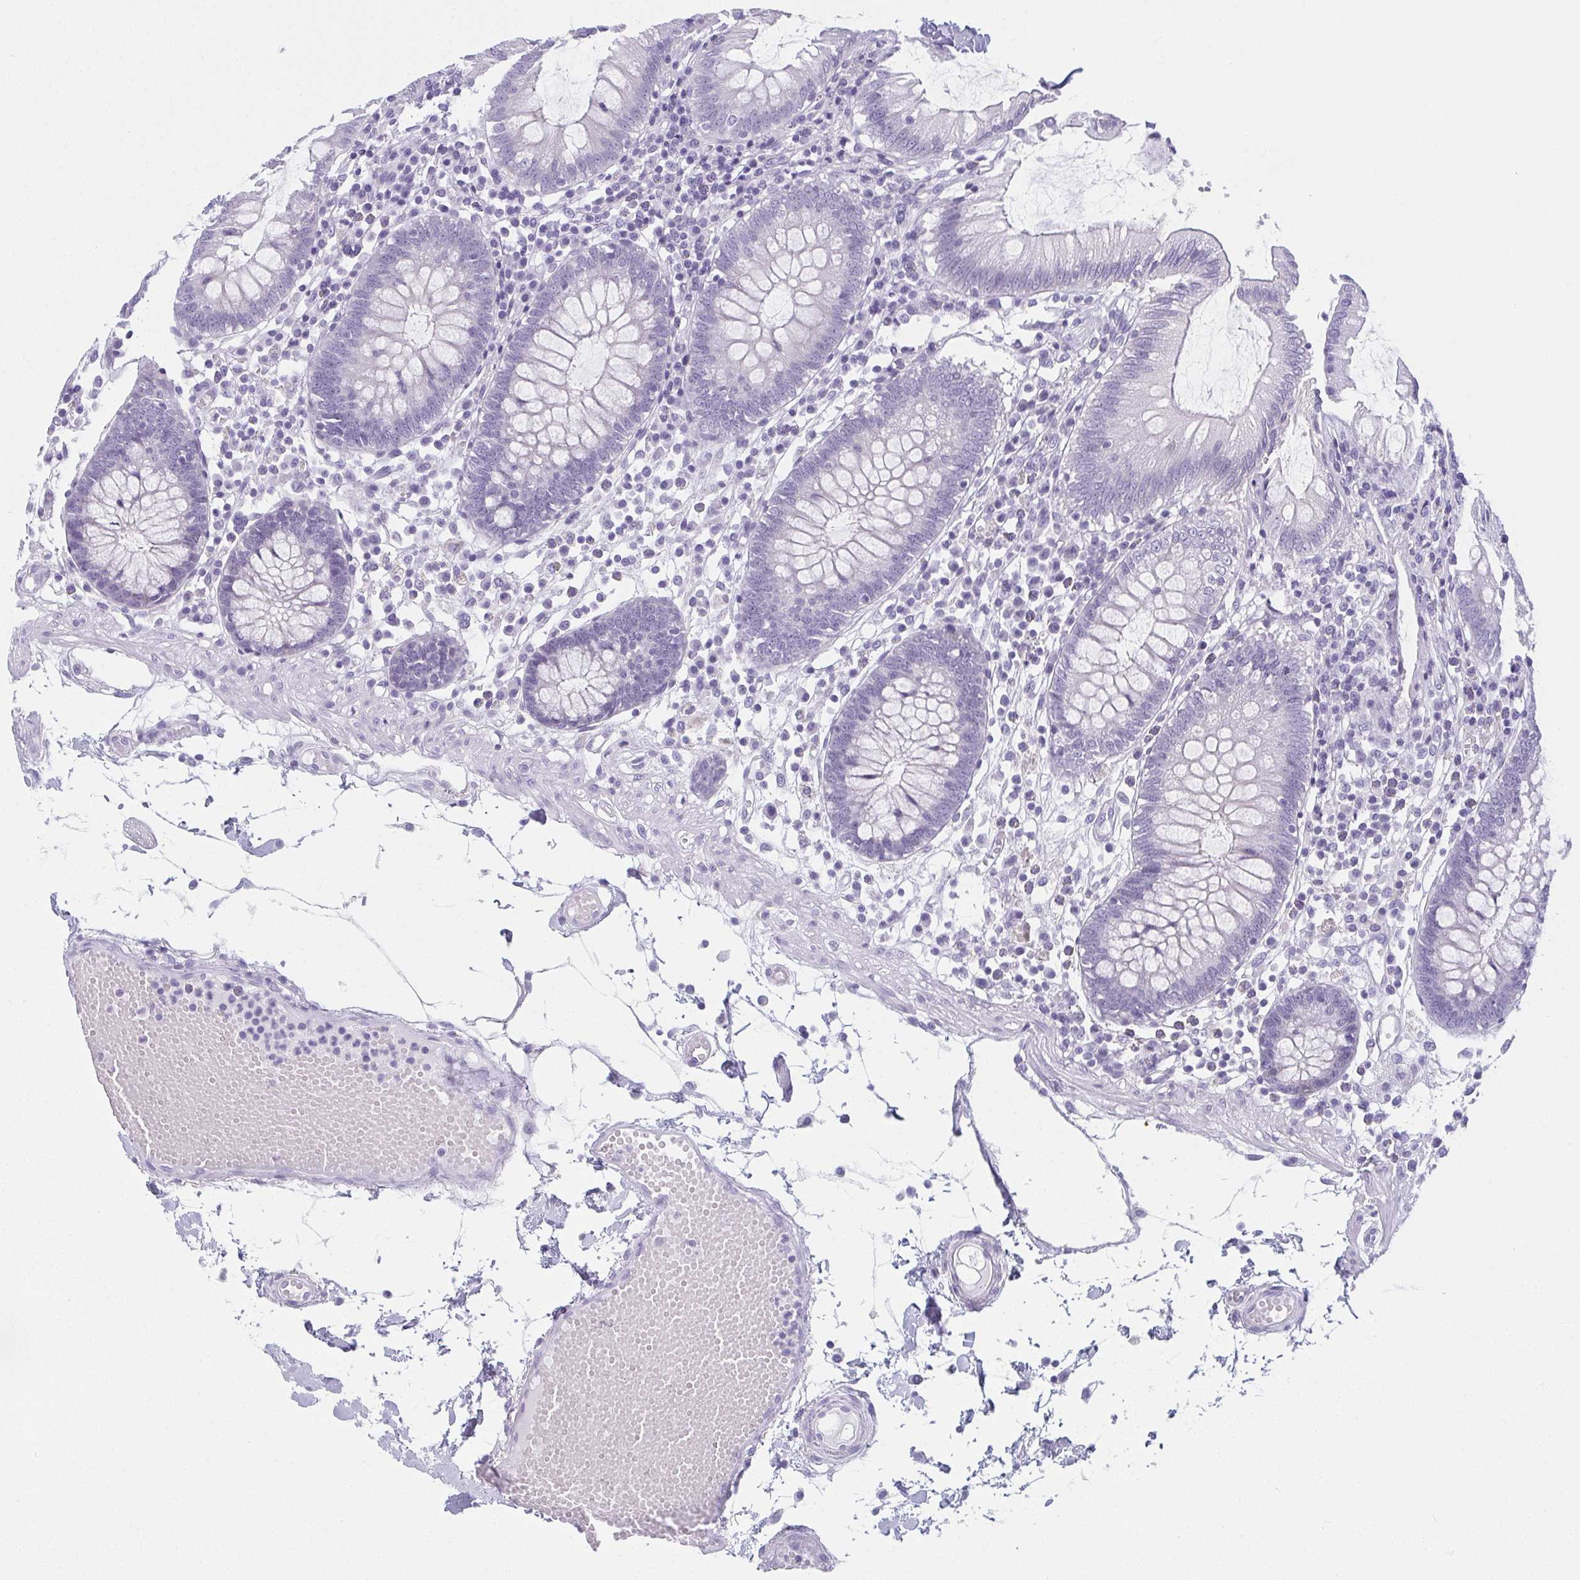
{"staining": {"intensity": "negative", "quantity": "none", "location": "none"}, "tissue": "colon", "cell_type": "Endothelial cells", "image_type": "normal", "snomed": [{"axis": "morphology", "description": "Normal tissue, NOS"}, {"axis": "morphology", "description": "Adenocarcinoma, NOS"}, {"axis": "topography", "description": "Colon"}], "caption": "Colon was stained to show a protein in brown. There is no significant staining in endothelial cells. Brightfield microscopy of immunohistochemistry stained with DAB (brown) and hematoxylin (blue), captured at high magnification.", "gene": "MOBP", "patient": {"sex": "male", "age": 83}}